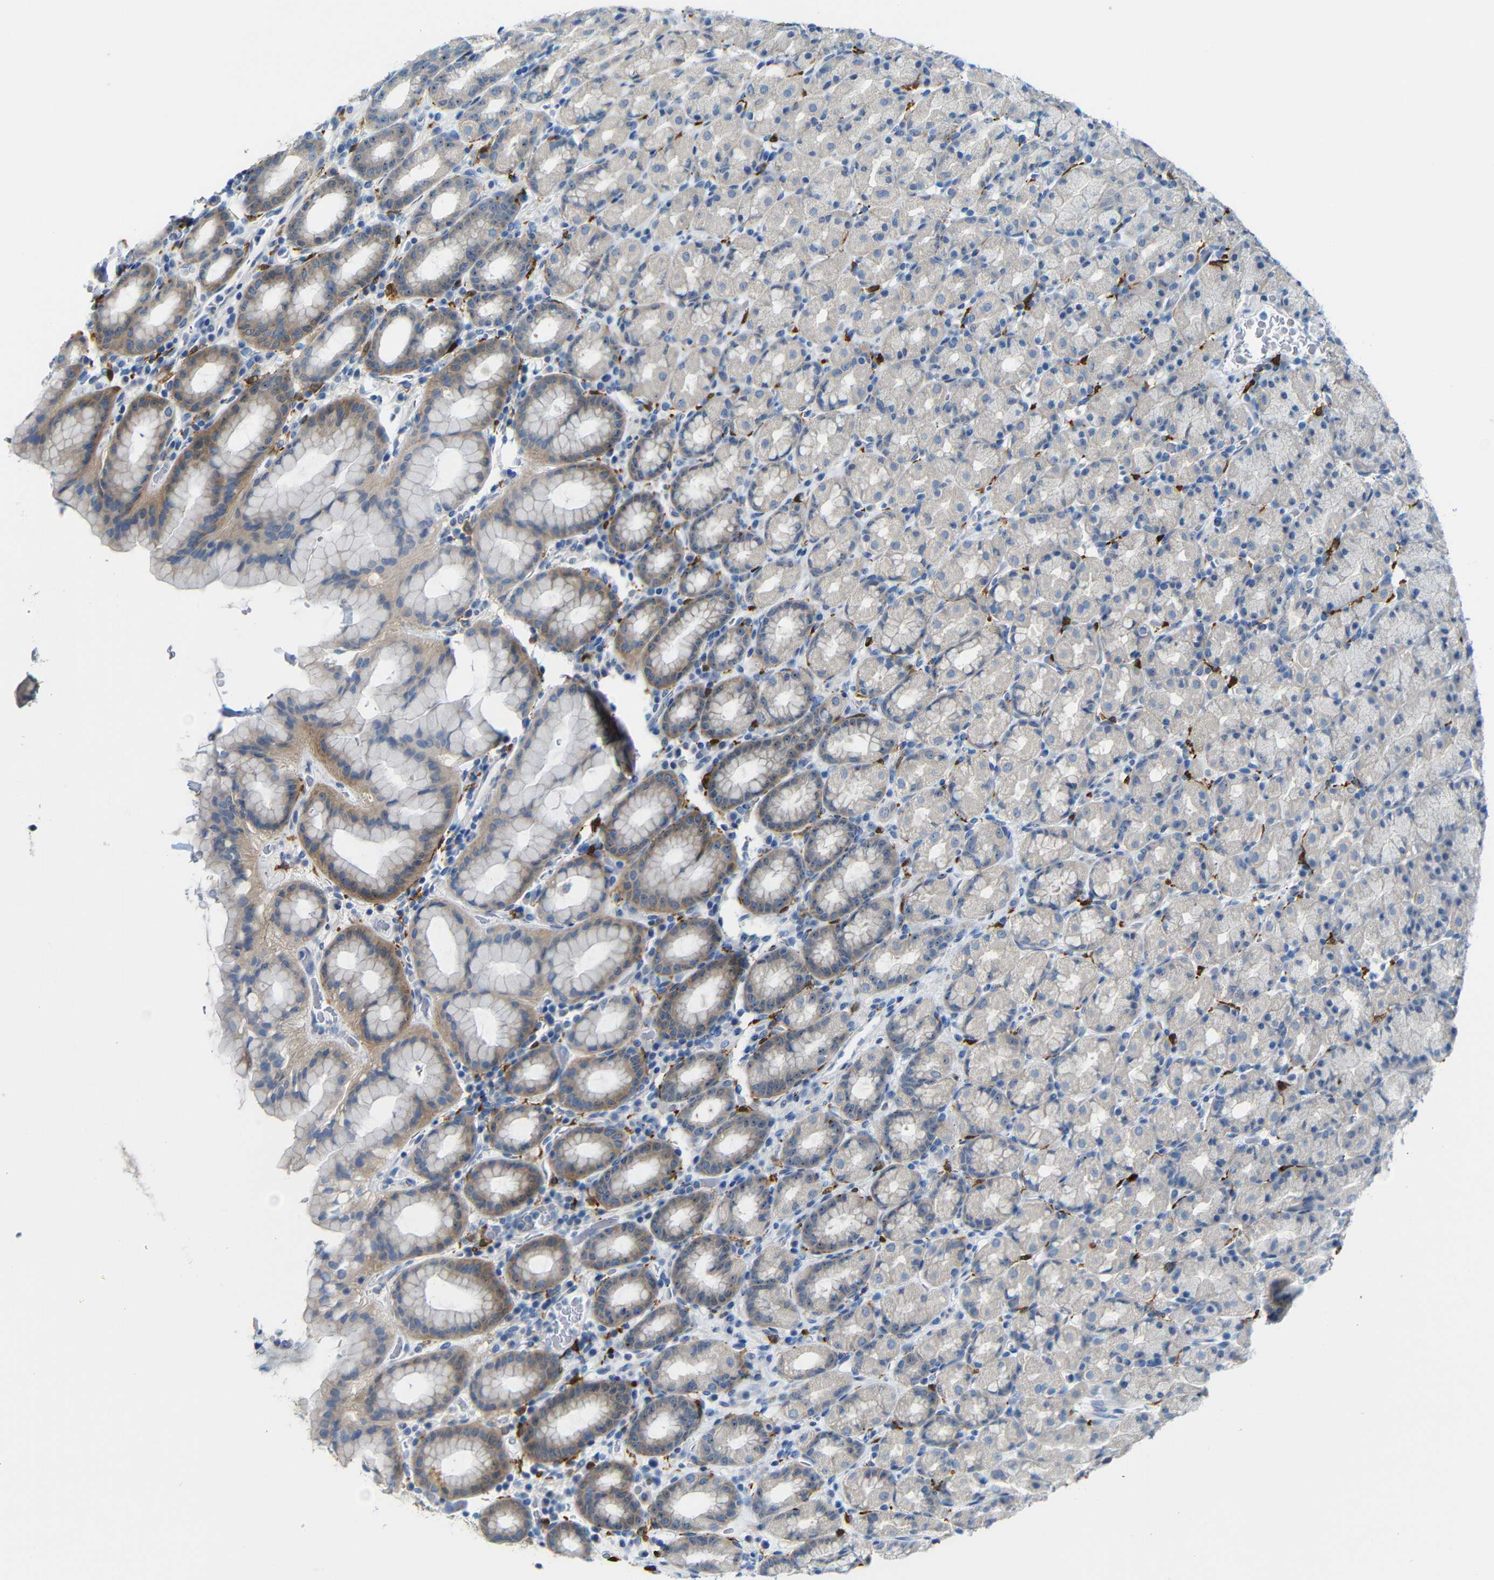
{"staining": {"intensity": "moderate", "quantity": "<25%", "location": "cytoplasmic/membranous,nuclear"}, "tissue": "stomach", "cell_type": "Glandular cells", "image_type": "normal", "snomed": [{"axis": "morphology", "description": "Normal tissue, NOS"}, {"axis": "topography", "description": "Stomach, upper"}], "caption": "Approximately <25% of glandular cells in benign human stomach show moderate cytoplasmic/membranous,nuclear protein expression as visualized by brown immunohistochemical staining.", "gene": "C1orf210", "patient": {"sex": "male", "age": 68}}